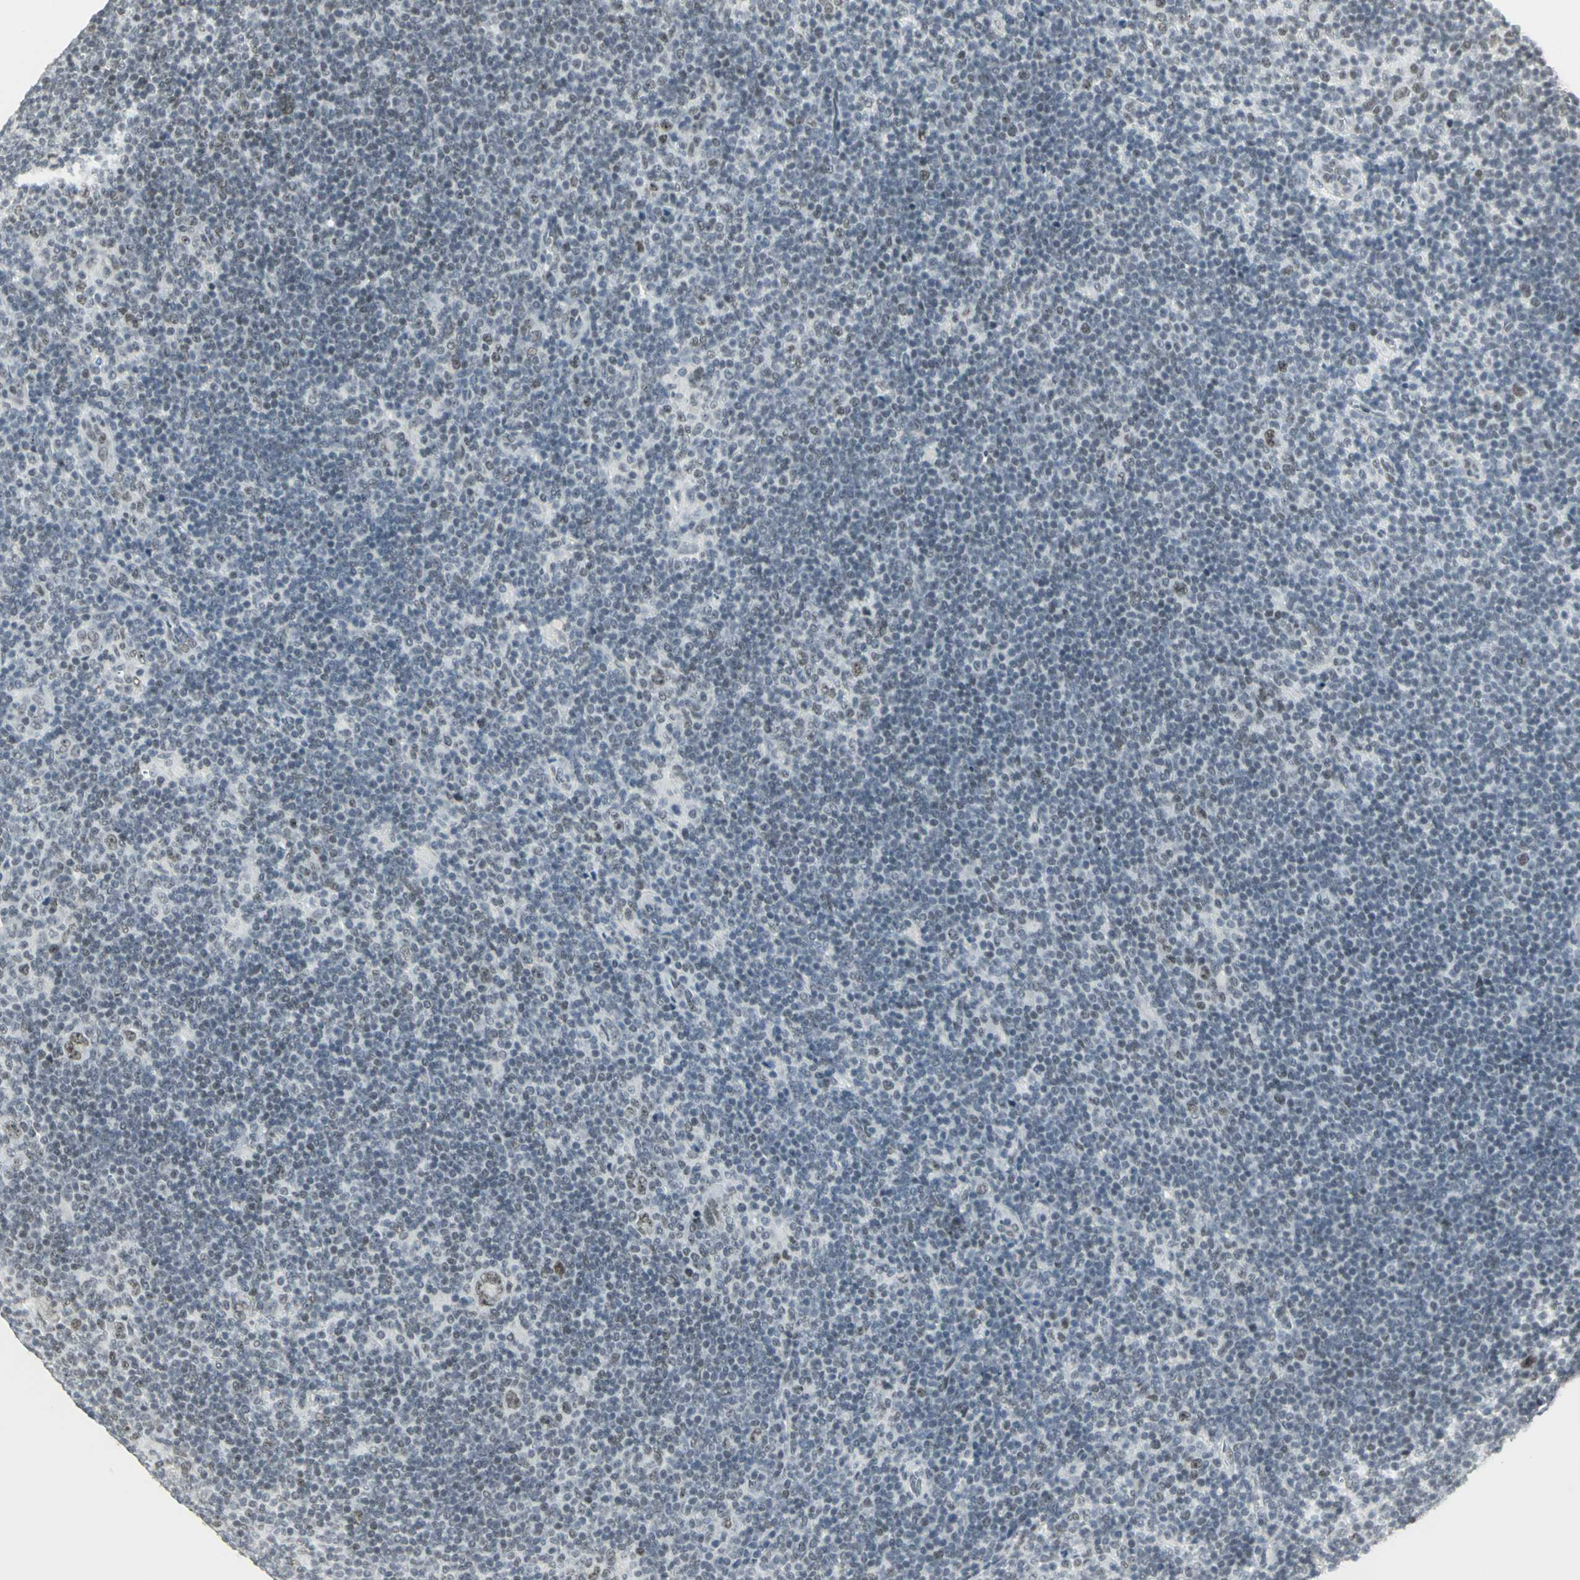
{"staining": {"intensity": "weak", "quantity": "25%-75%", "location": "nuclear"}, "tissue": "lymphoma", "cell_type": "Tumor cells", "image_type": "cancer", "snomed": [{"axis": "morphology", "description": "Hodgkin's disease, NOS"}, {"axis": "topography", "description": "Lymph node"}], "caption": "Protein analysis of Hodgkin's disease tissue demonstrates weak nuclear staining in approximately 25%-75% of tumor cells.", "gene": "CBX3", "patient": {"sex": "female", "age": 57}}